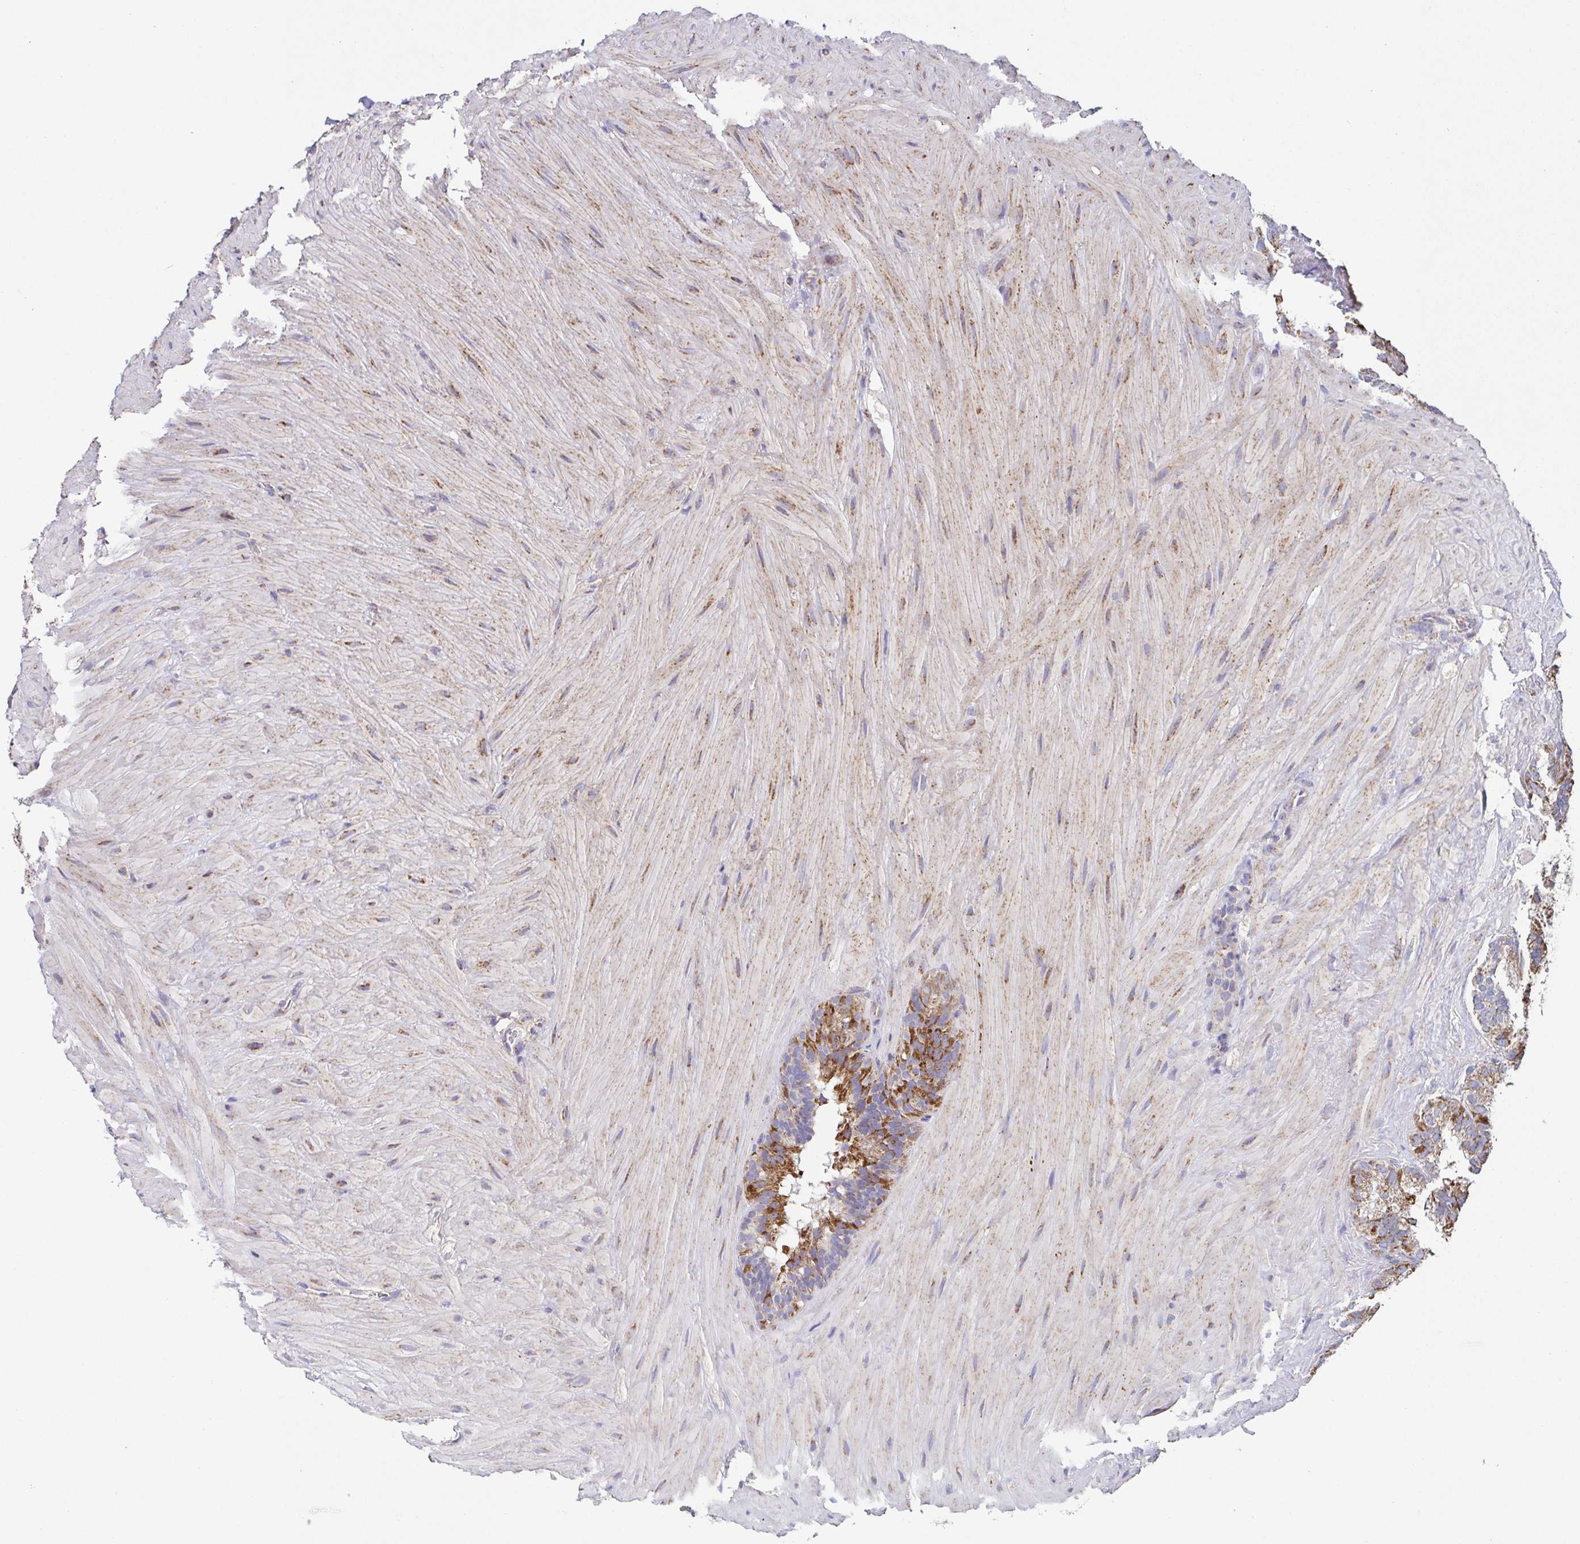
{"staining": {"intensity": "moderate", "quantity": "25%-75%", "location": "cytoplasmic/membranous"}, "tissue": "seminal vesicle", "cell_type": "Glandular cells", "image_type": "normal", "snomed": [{"axis": "morphology", "description": "Normal tissue, NOS"}, {"axis": "topography", "description": "Seminal veicle"}], "caption": "Normal seminal vesicle demonstrates moderate cytoplasmic/membranous staining in about 25%-75% of glandular cells, visualized by immunohistochemistry.", "gene": "GINM1", "patient": {"sex": "male", "age": 60}}